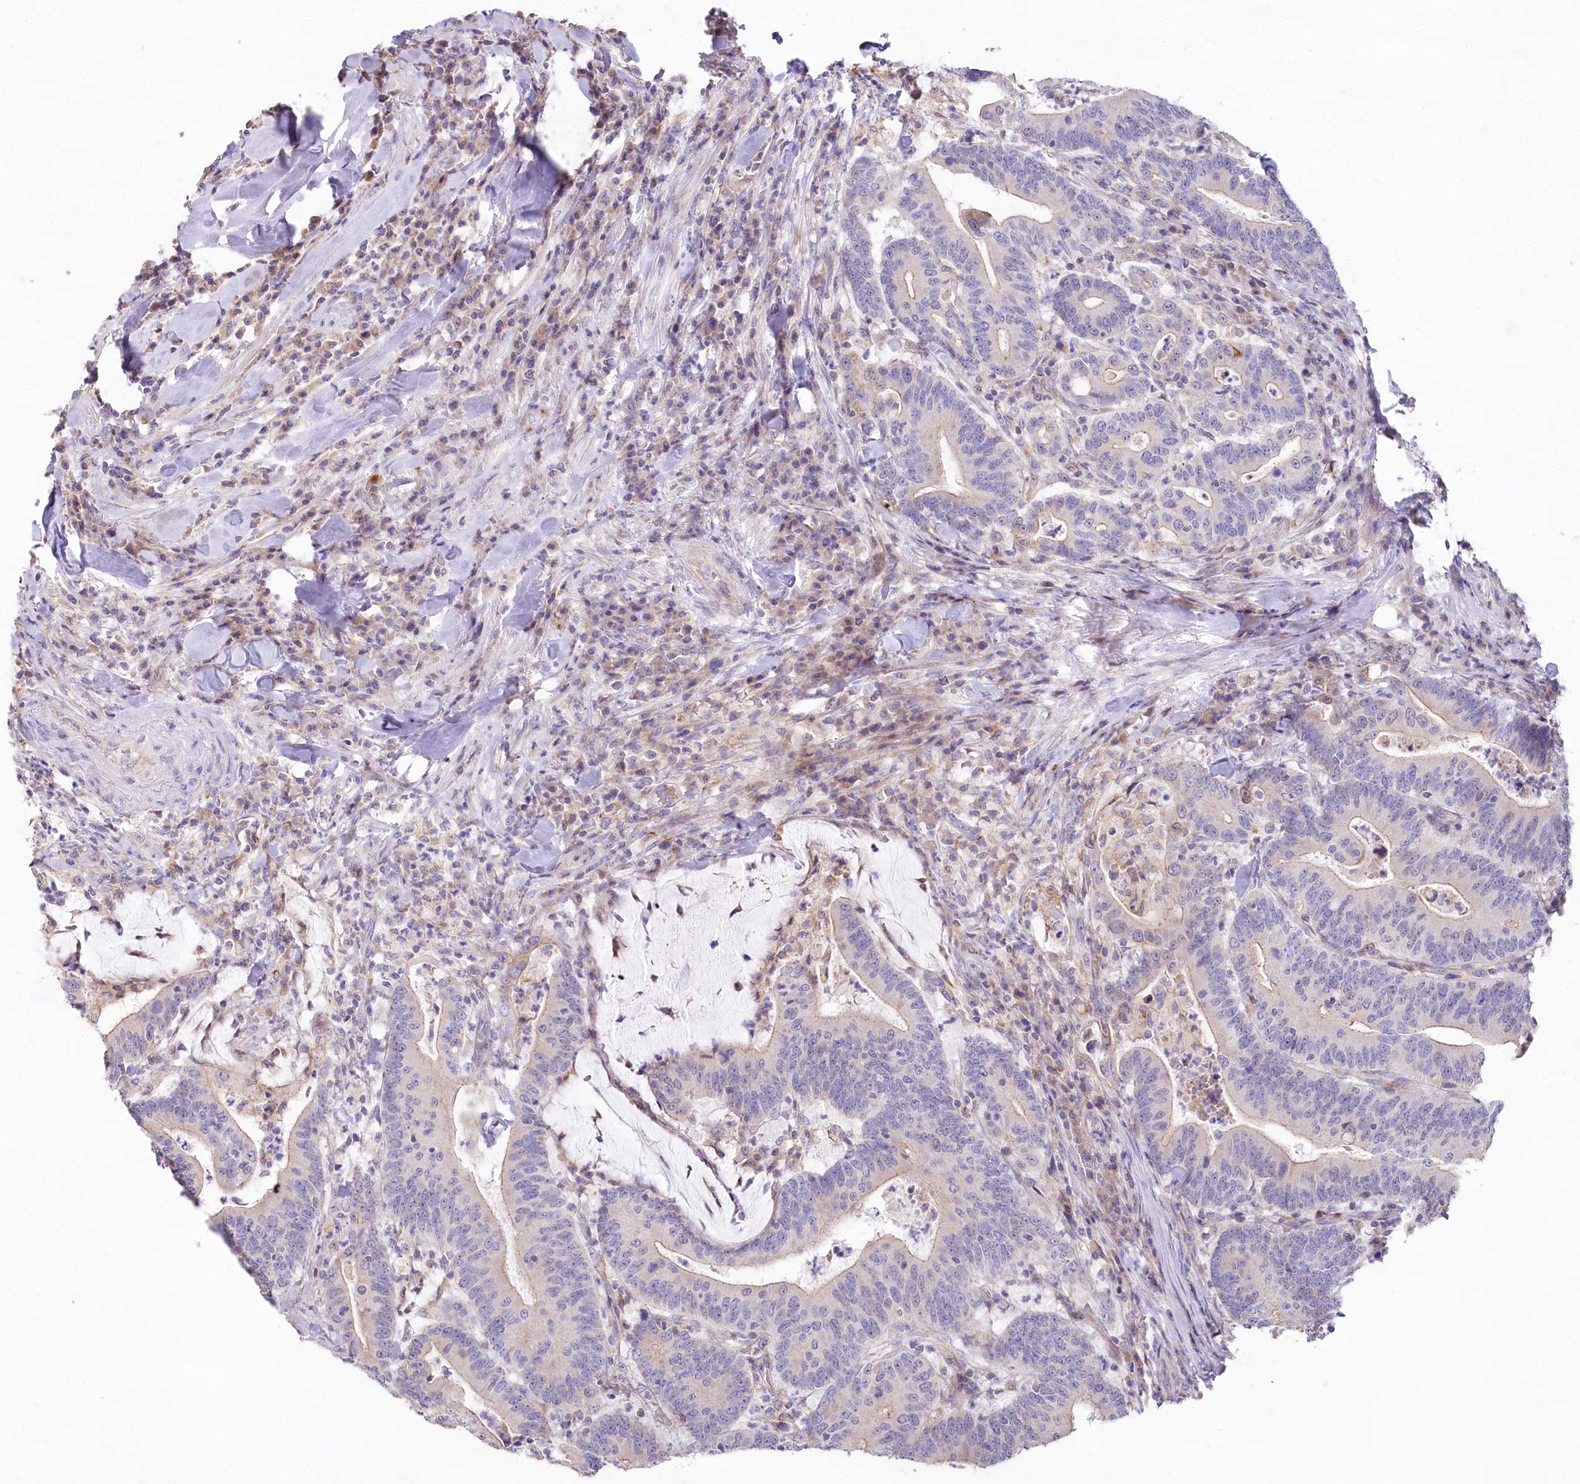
{"staining": {"intensity": "negative", "quantity": "none", "location": "none"}, "tissue": "colorectal cancer", "cell_type": "Tumor cells", "image_type": "cancer", "snomed": [{"axis": "morphology", "description": "Adenocarcinoma, NOS"}, {"axis": "topography", "description": "Colon"}], "caption": "High magnification brightfield microscopy of colorectal cancer (adenocarcinoma) stained with DAB (3,3'-diaminobenzidine) (brown) and counterstained with hematoxylin (blue): tumor cells show no significant expression.", "gene": "SLC6A11", "patient": {"sex": "female", "age": 66}}